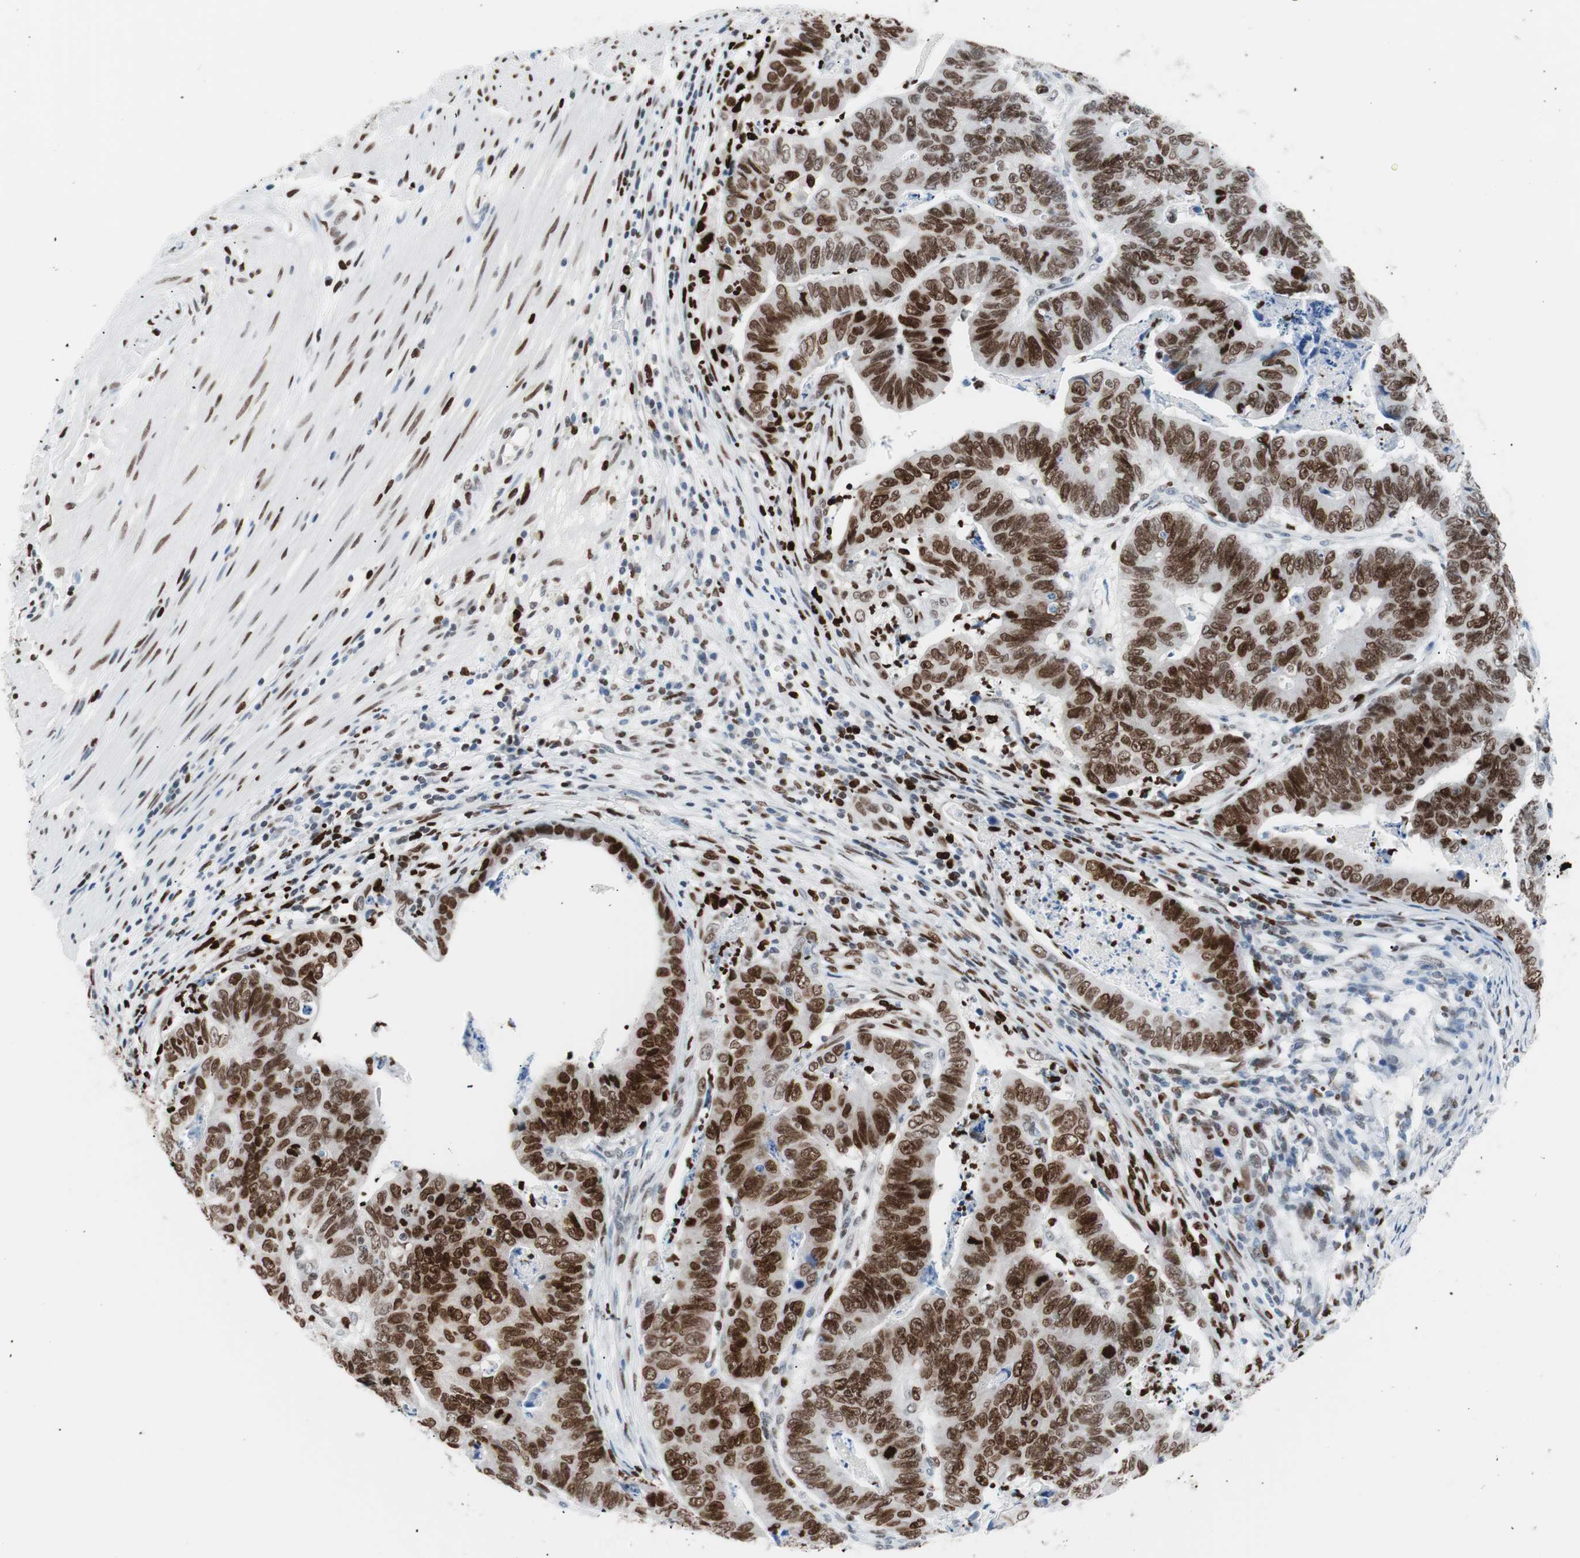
{"staining": {"intensity": "moderate", "quantity": ">75%", "location": "nuclear"}, "tissue": "stomach cancer", "cell_type": "Tumor cells", "image_type": "cancer", "snomed": [{"axis": "morphology", "description": "Adenocarcinoma, NOS"}, {"axis": "topography", "description": "Stomach, lower"}], "caption": "Brown immunohistochemical staining in human adenocarcinoma (stomach) exhibits moderate nuclear staining in about >75% of tumor cells. (Stains: DAB in brown, nuclei in blue, Microscopy: brightfield microscopy at high magnification).", "gene": "CEBPB", "patient": {"sex": "male", "age": 77}}